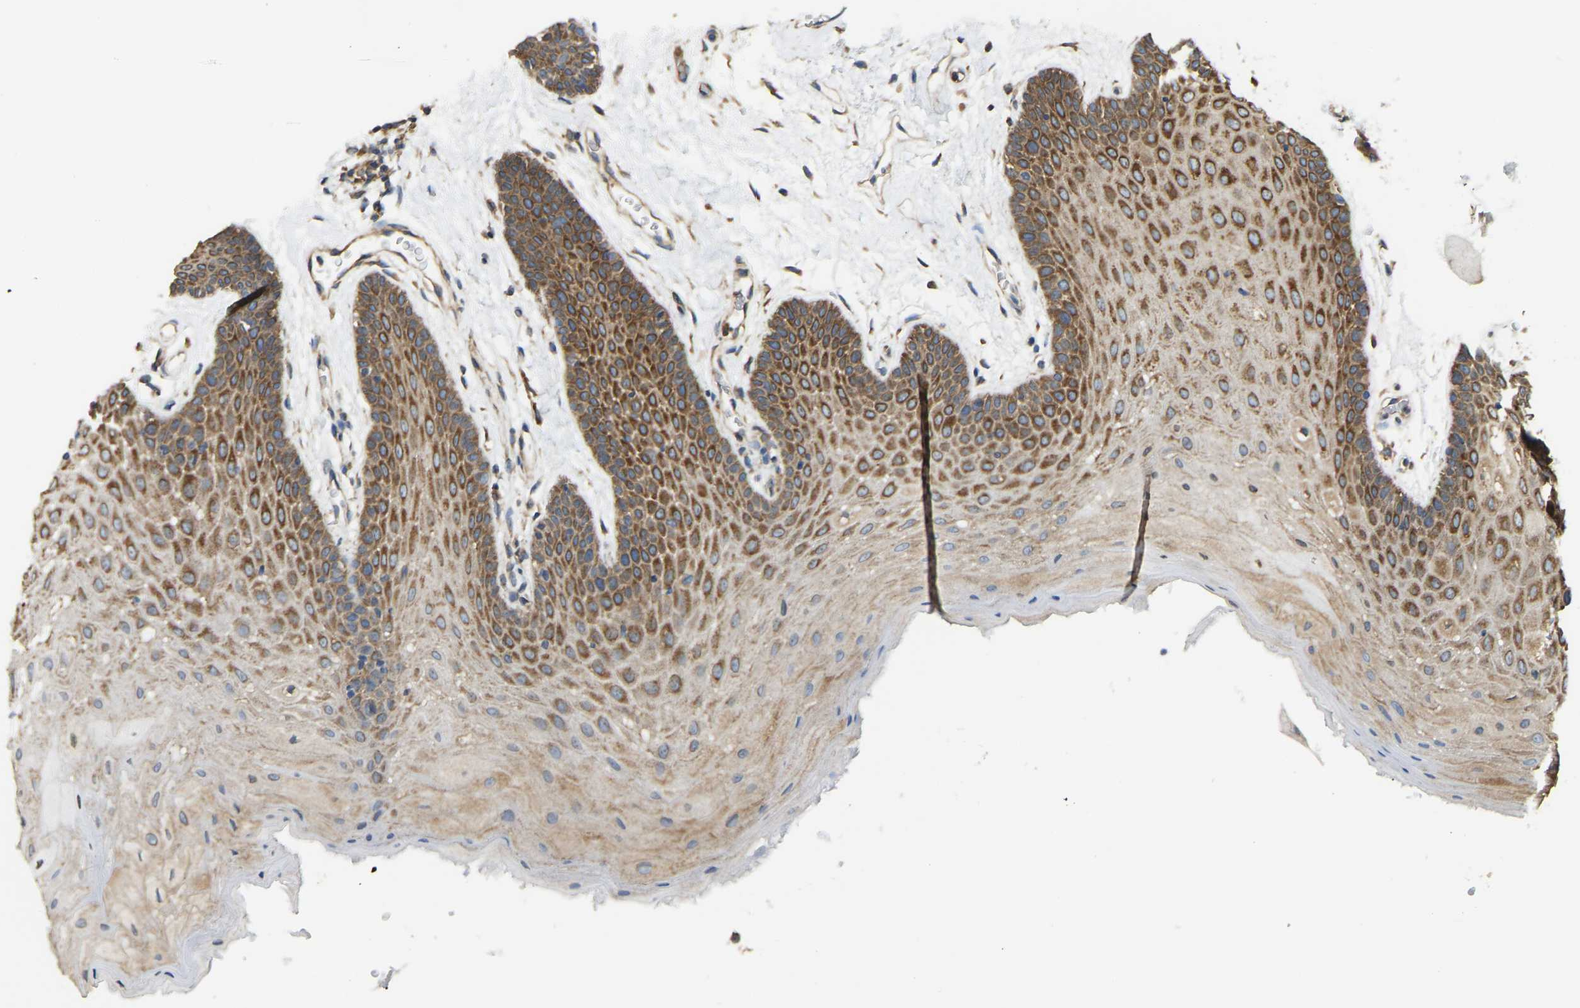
{"staining": {"intensity": "moderate", "quantity": ">75%", "location": "cytoplasmic/membranous"}, "tissue": "oral mucosa", "cell_type": "Squamous epithelial cells", "image_type": "normal", "snomed": [{"axis": "morphology", "description": "Normal tissue, NOS"}, {"axis": "morphology", "description": "Squamous cell carcinoma, NOS"}, {"axis": "topography", "description": "Oral tissue"}, {"axis": "topography", "description": "Head-Neck"}], "caption": "Immunohistochemistry of unremarkable oral mucosa displays medium levels of moderate cytoplasmic/membranous positivity in about >75% of squamous epithelial cells.", "gene": "RPS6KB2", "patient": {"sex": "male", "age": 71}}